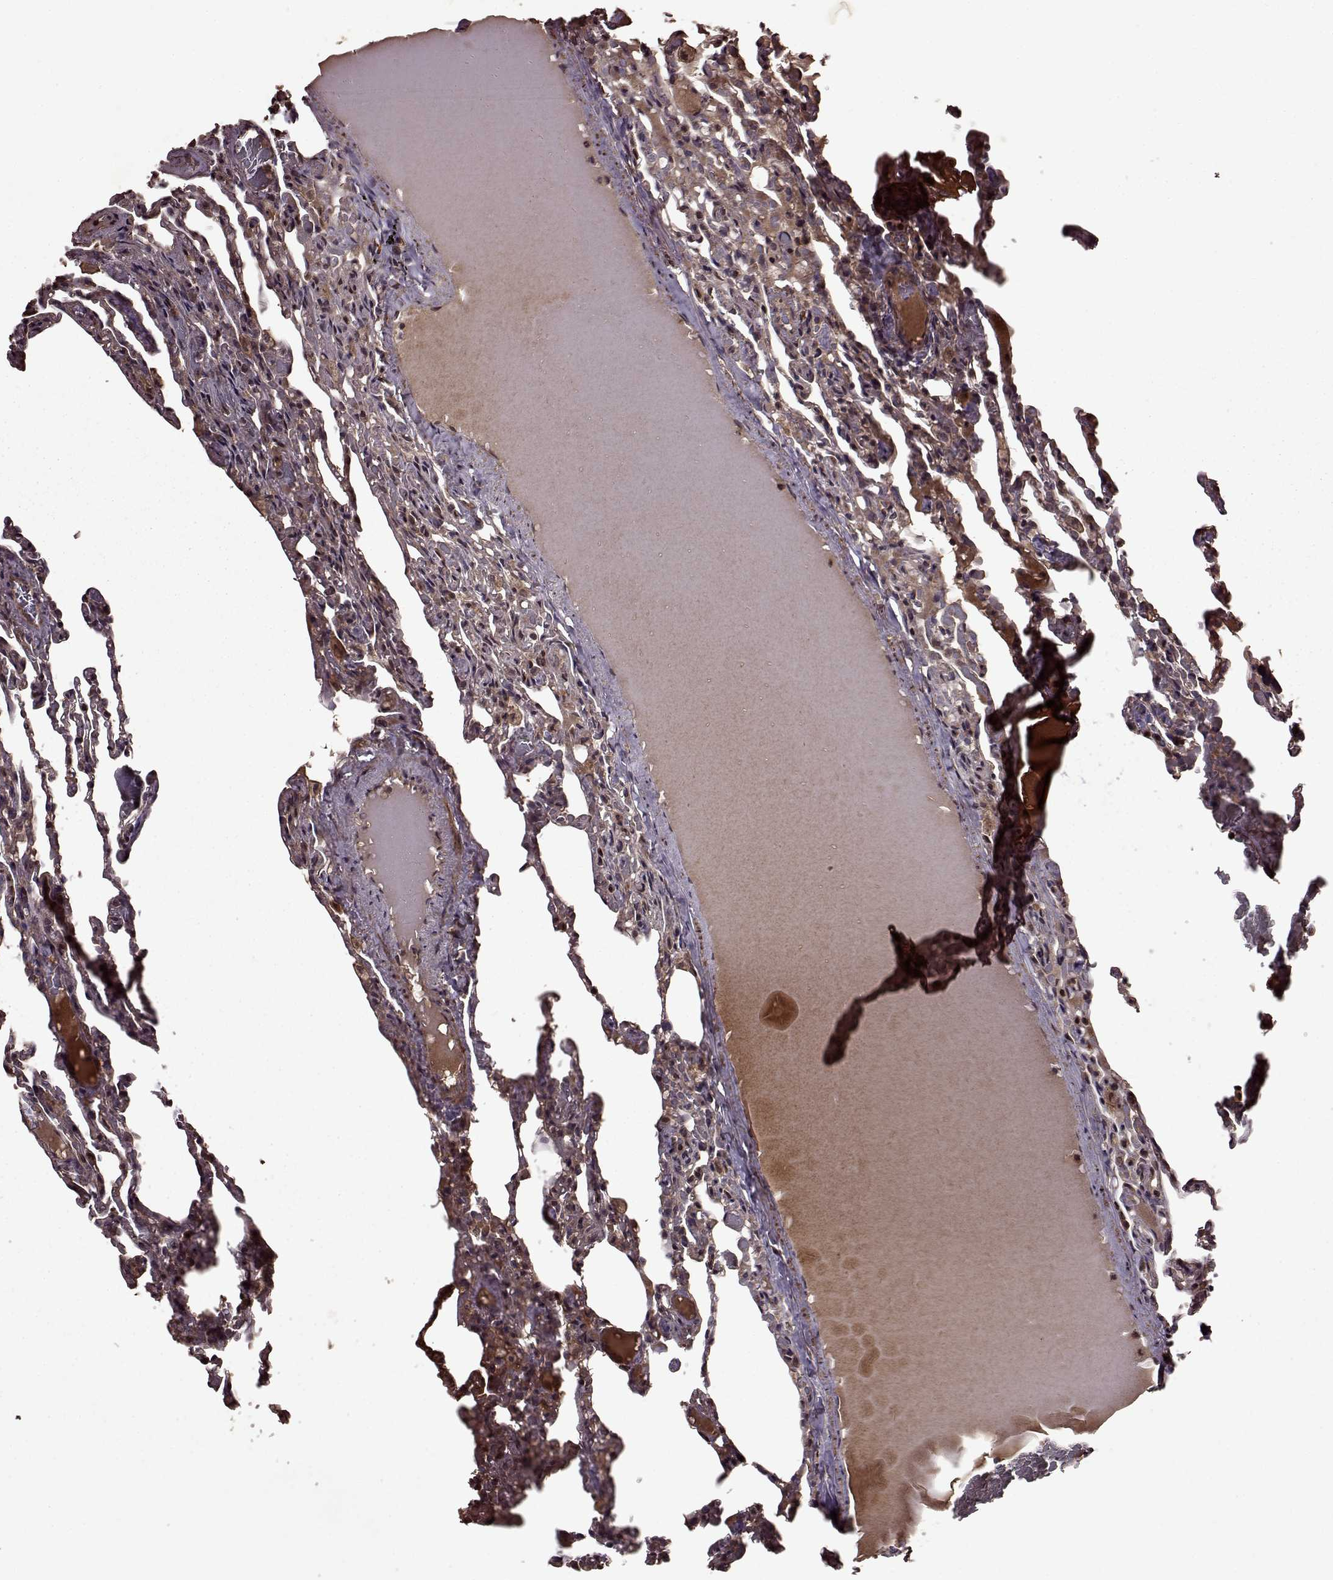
{"staining": {"intensity": "moderate", "quantity": "25%-75%", "location": "cytoplasmic/membranous"}, "tissue": "lung", "cell_type": "Alveolar cells", "image_type": "normal", "snomed": [{"axis": "morphology", "description": "Normal tissue, NOS"}, {"axis": "topography", "description": "Lung"}], "caption": "The immunohistochemical stain shows moderate cytoplasmic/membranous expression in alveolar cells of unremarkable lung. (brown staining indicates protein expression, while blue staining denotes nuclei).", "gene": "FBXW11", "patient": {"sex": "female", "age": 43}}